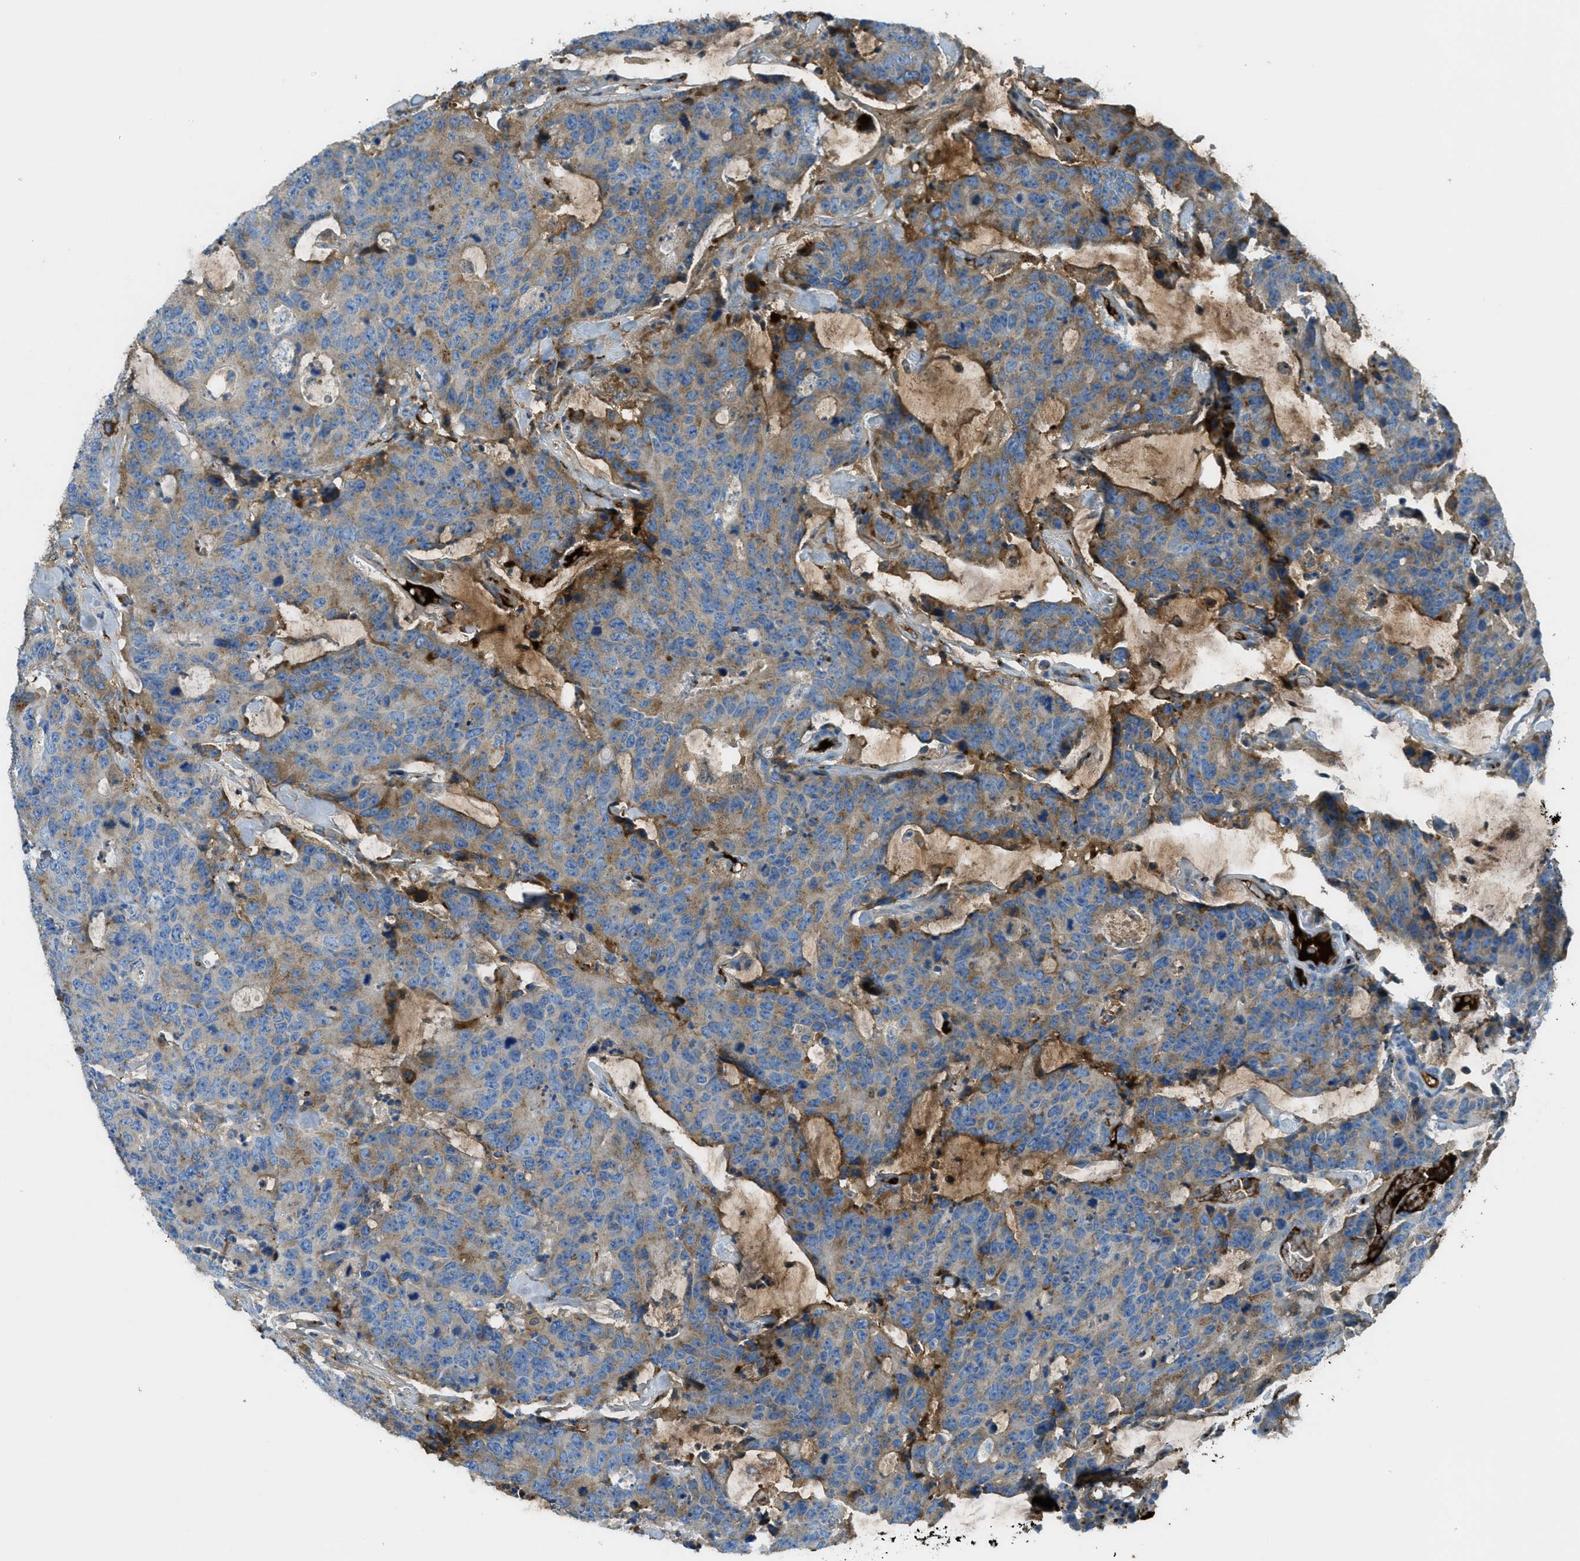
{"staining": {"intensity": "weak", "quantity": "25%-75%", "location": "cytoplasmic/membranous"}, "tissue": "colorectal cancer", "cell_type": "Tumor cells", "image_type": "cancer", "snomed": [{"axis": "morphology", "description": "Adenocarcinoma, NOS"}, {"axis": "topography", "description": "Colon"}], "caption": "The image shows a brown stain indicating the presence of a protein in the cytoplasmic/membranous of tumor cells in colorectal cancer. Nuclei are stained in blue.", "gene": "TRIM59", "patient": {"sex": "female", "age": 86}}